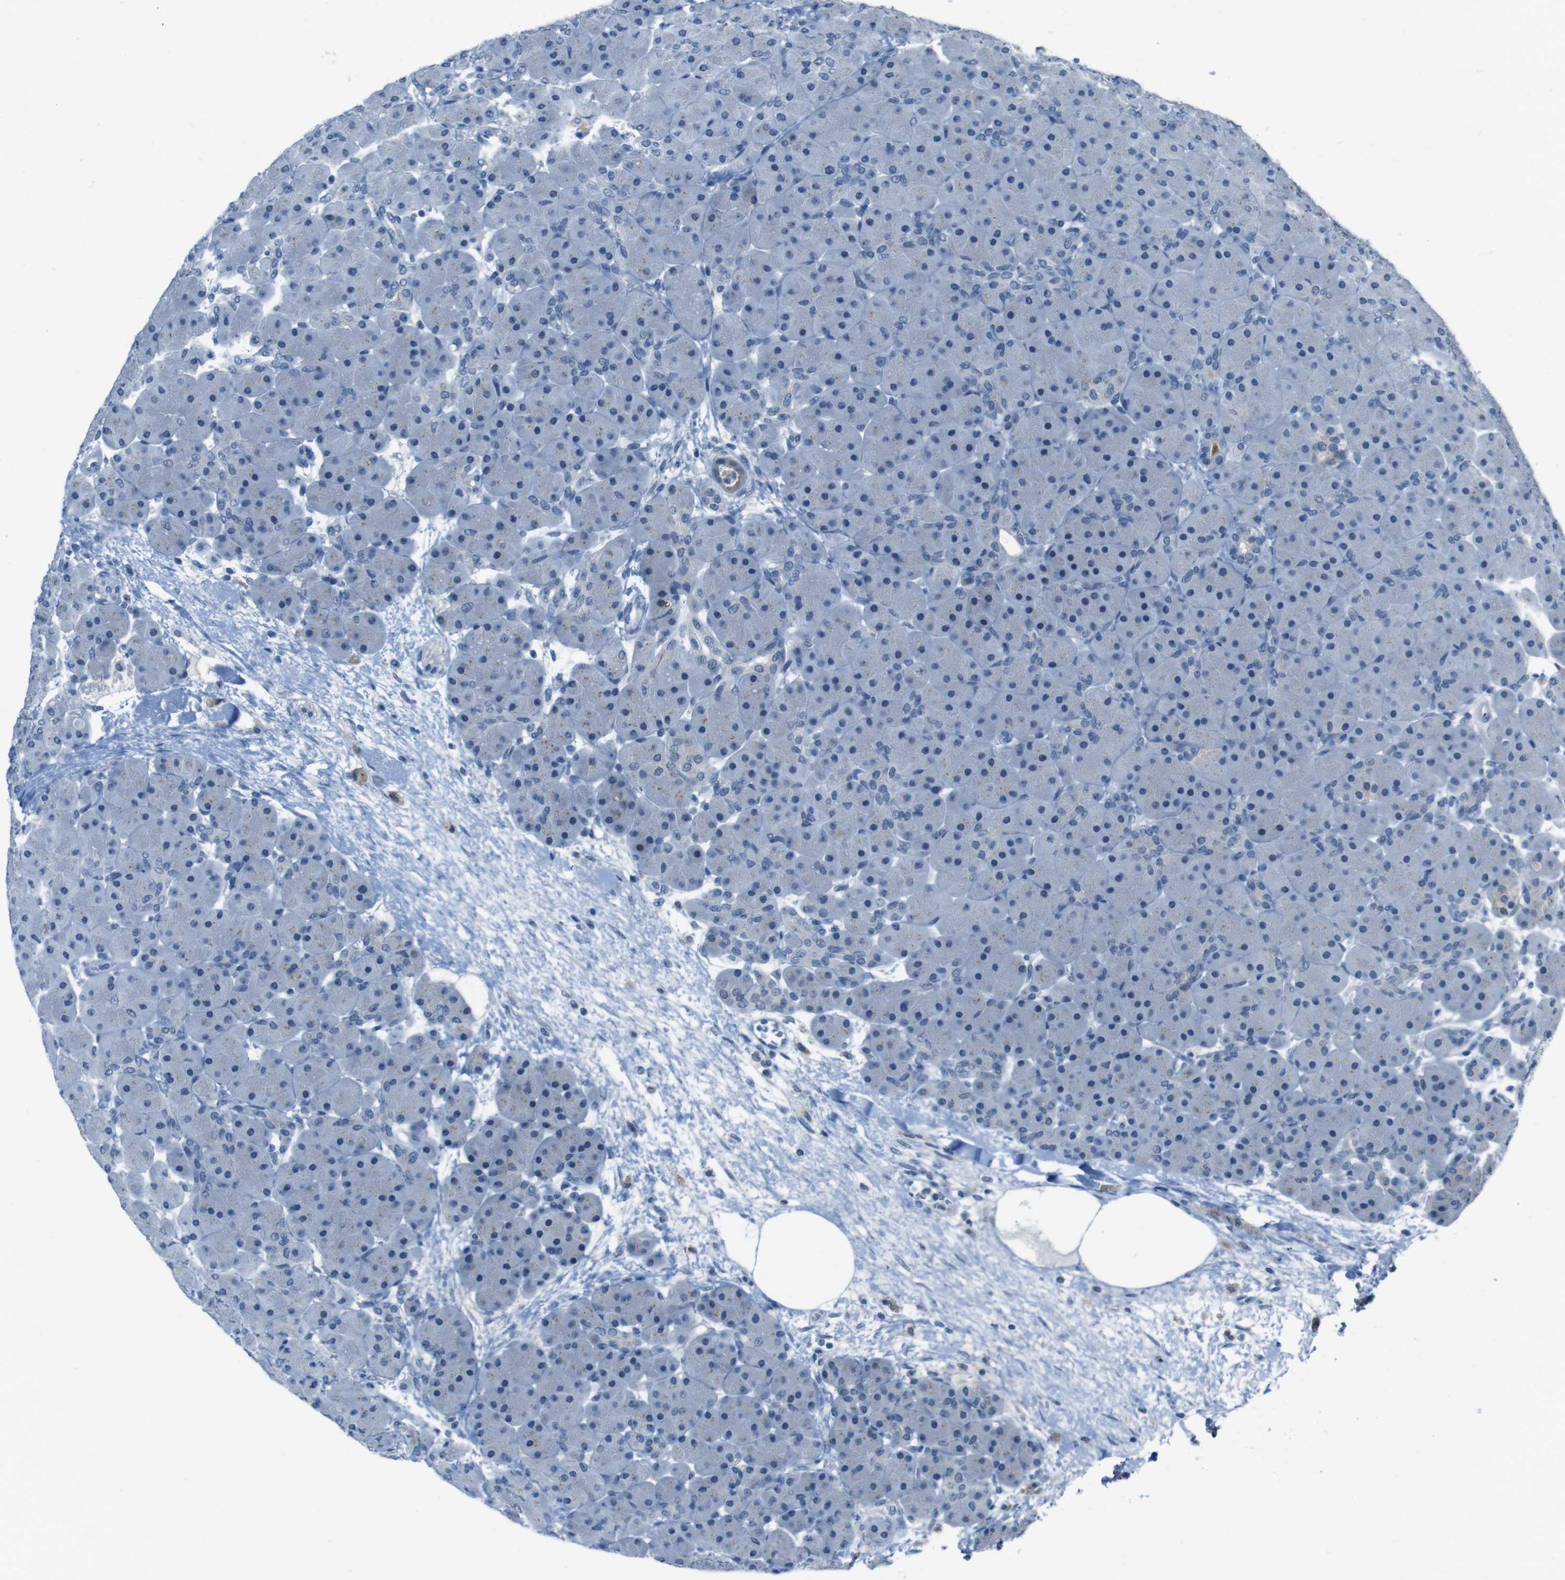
{"staining": {"intensity": "negative", "quantity": "none", "location": "none"}, "tissue": "pancreas", "cell_type": "Exocrine glandular cells", "image_type": "normal", "snomed": [{"axis": "morphology", "description": "Normal tissue, NOS"}, {"axis": "topography", "description": "Pancreas"}], "caption": "Immunohistochemistry of normal human pancreas exhibits no staining in exocrine glandular cells.", "gene": "CDHR2", "patient": {"sex": "male", "age": 66}}